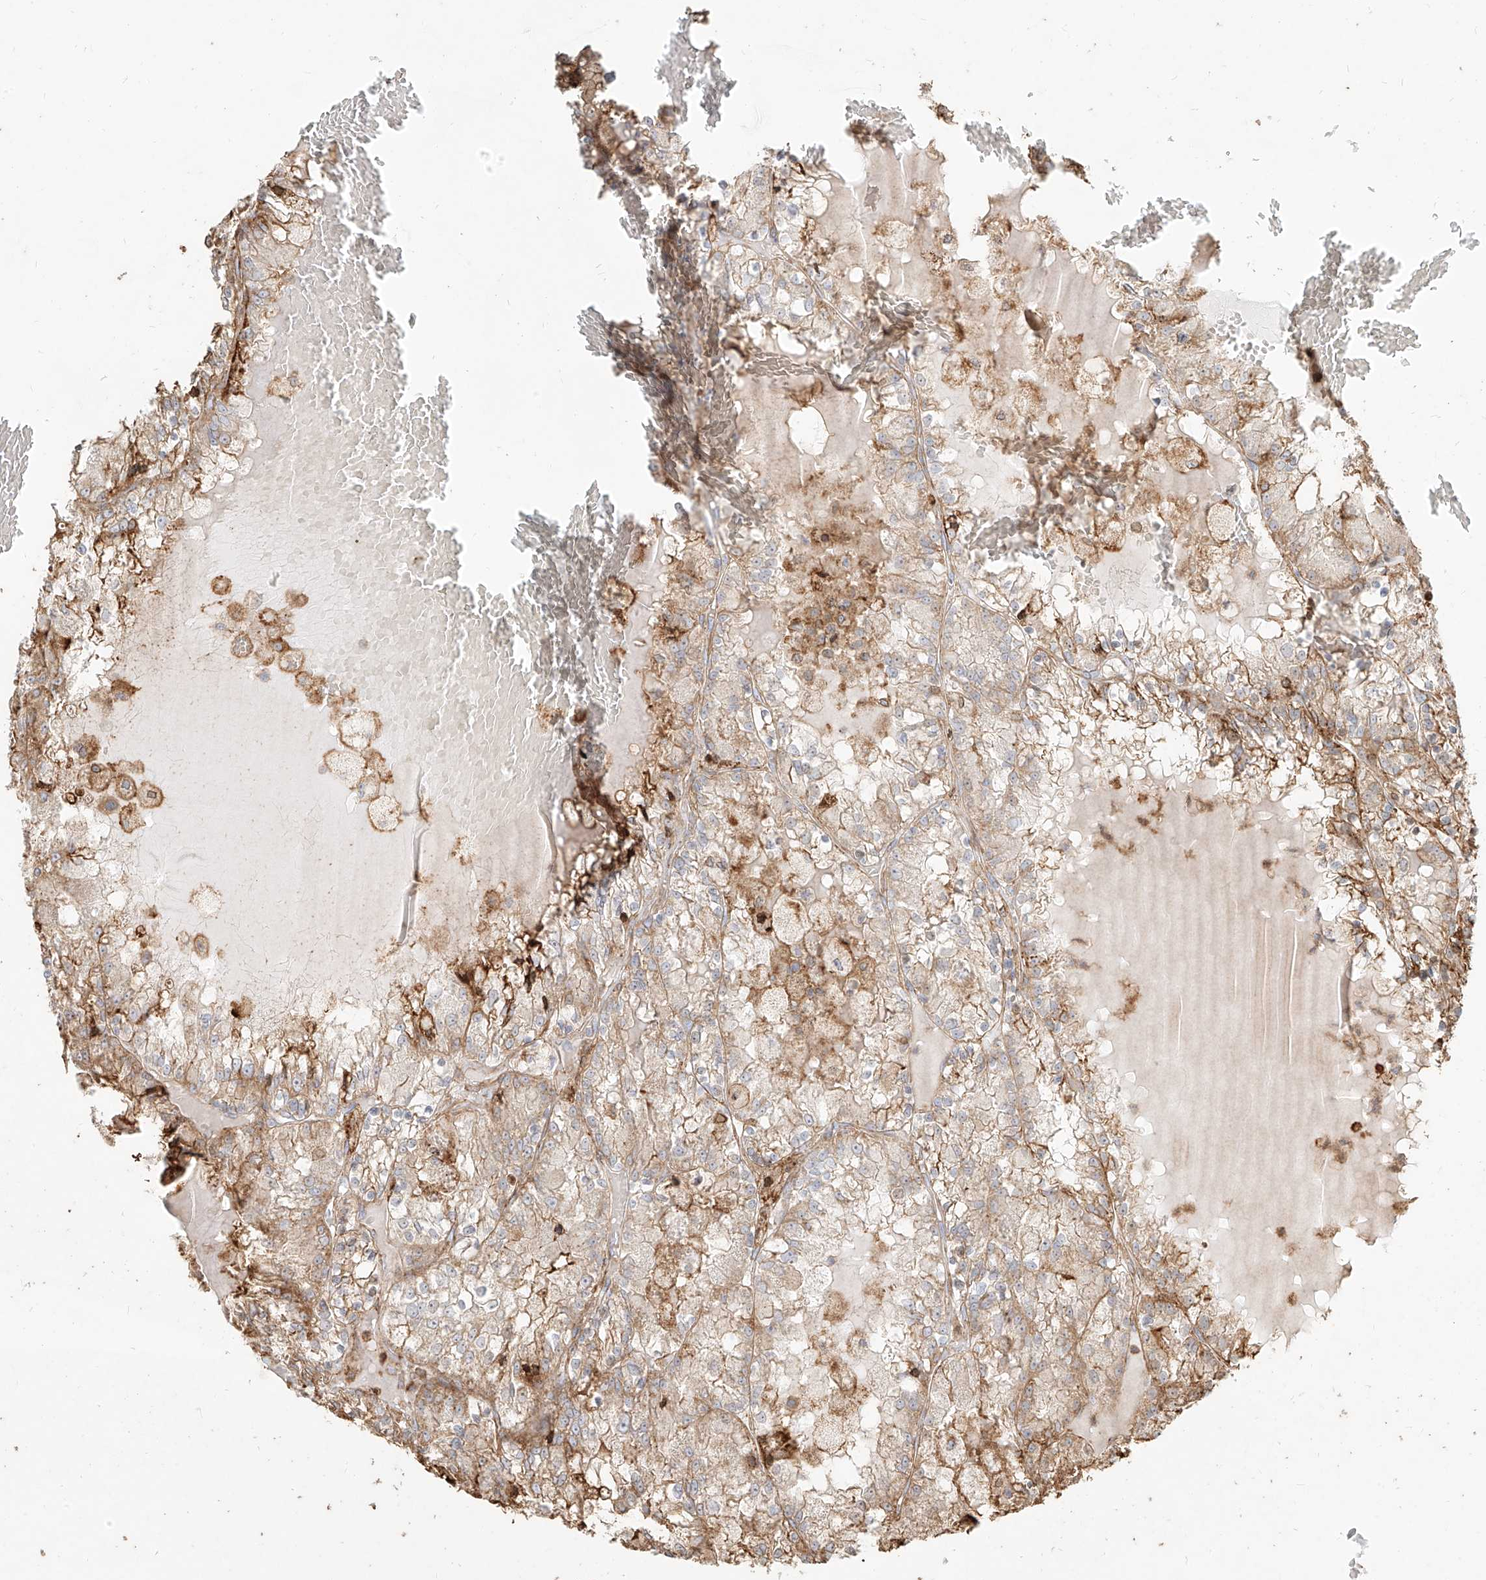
{"staining": {"intensity": "weak", "quantity": "25%-75%", "location": "cytoplasmic/membranous"}, "tissue": "renal cancer", "cell_type": "Tumor cells", "image_type": "cancer", "snomed": [{"axis": "morphology", "description": "Adenocarcinoma, NOS"}, {"axis": "topography", "description": "Kidney"}], "caption": "Weak cytoplasmic/membranous staining is identified in approximately 25%-75% of tumor cells in renal cancer.", "gene": "MTX2", "patient": {"sex": "female", "age": 56}}